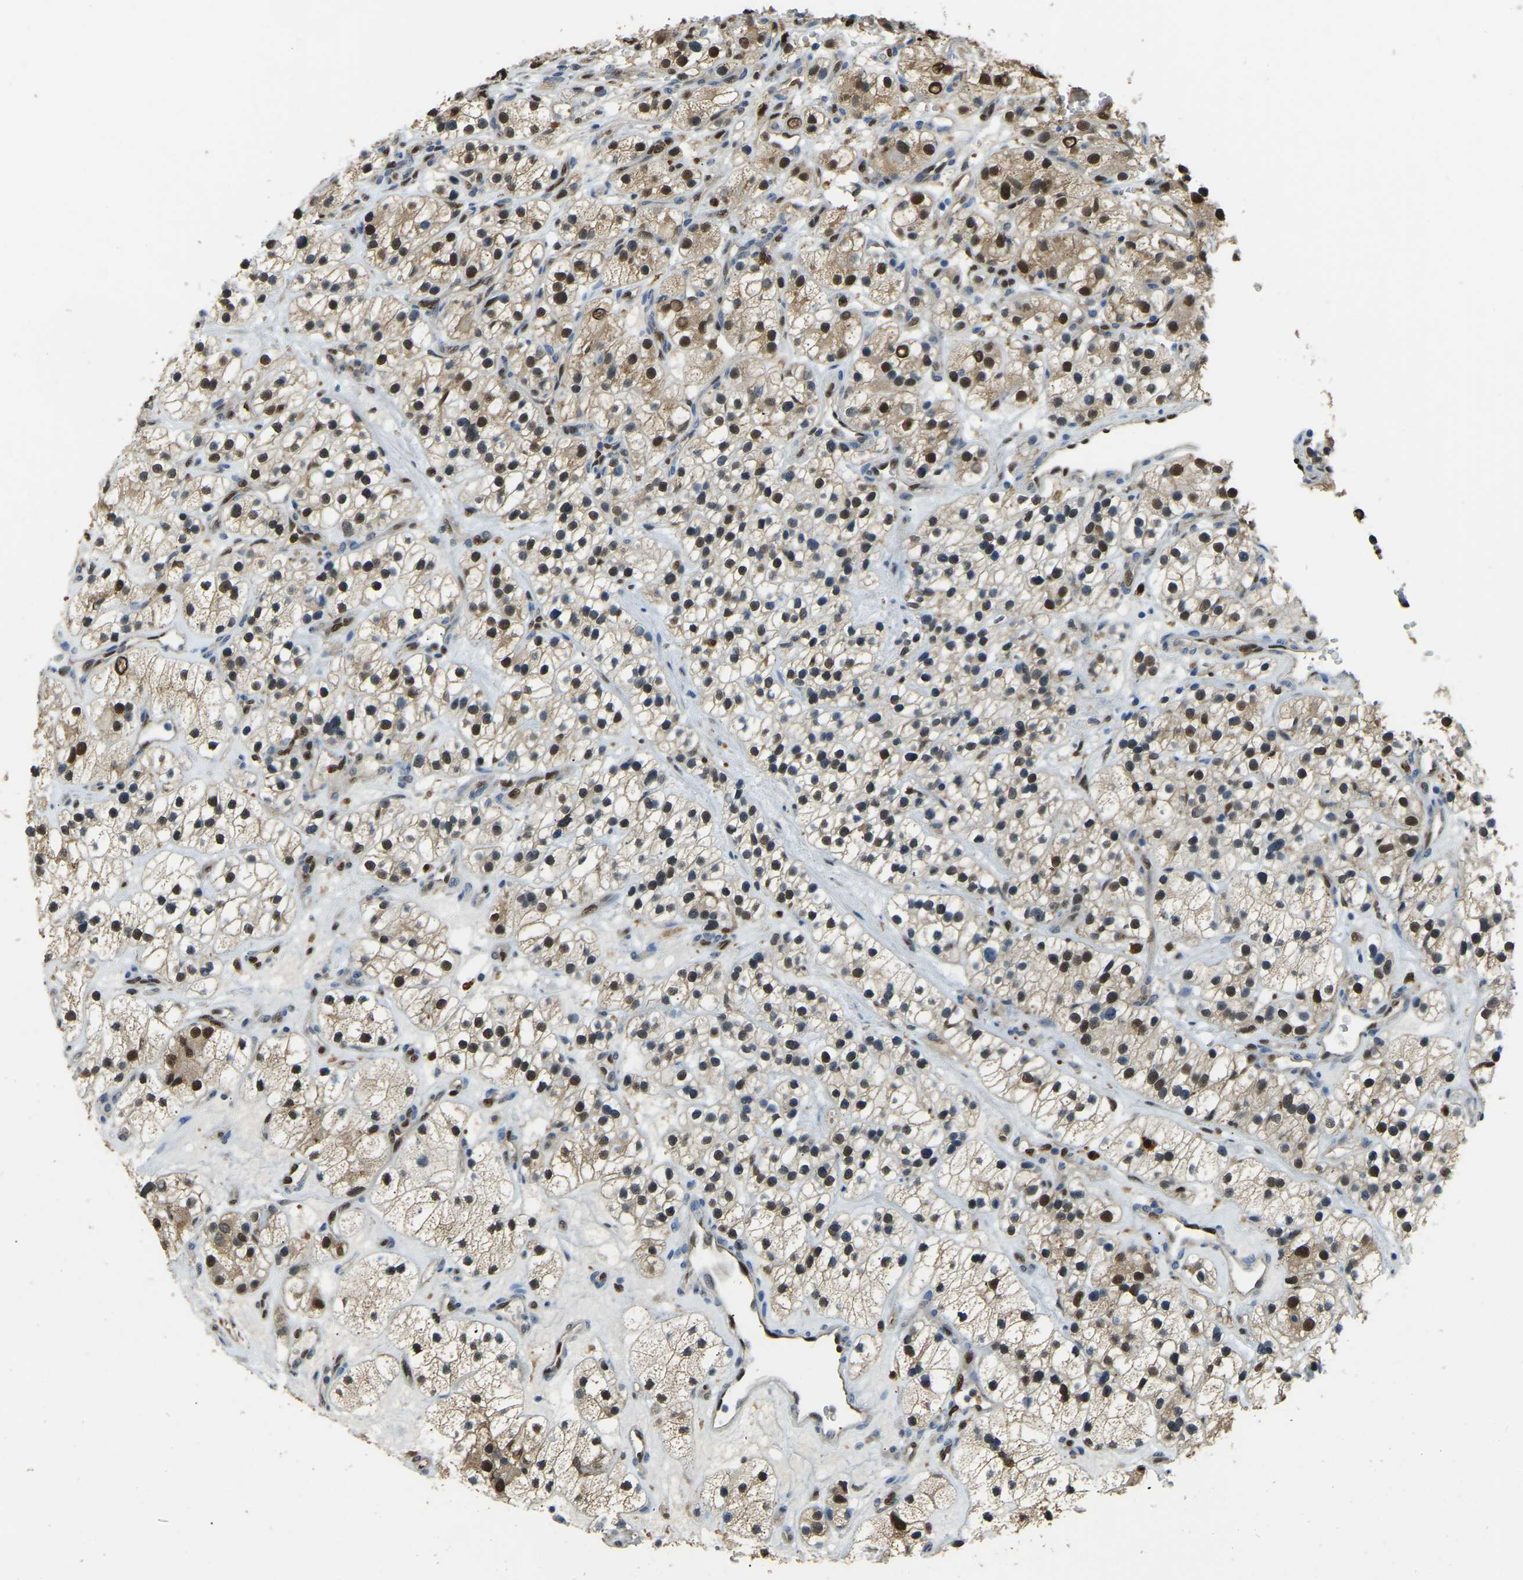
{"staining": {"intensity": "strong", "quantity": ">75%", "location": "cytoplasmic/membranous,nuclear"}, "tissue": "renal cancer", "cell_type": "Tumor cells", "image_type": "cancer", "snomed": [{"axis": "morphology", "description": "Adenocarcinoma, NOS"}, {"axis": "topography", "description": "Kidney"}], "caption": "Immunohistochemistry micrograph of renal adenocarcinoma stained for a protein (brown), which exhibits high levels of strong cytoplasmic/membranous and nuclear staining in approximately >75% of tumor cells.", "gene": "NANS", "patient": {"sex": "female", "age": 57}}